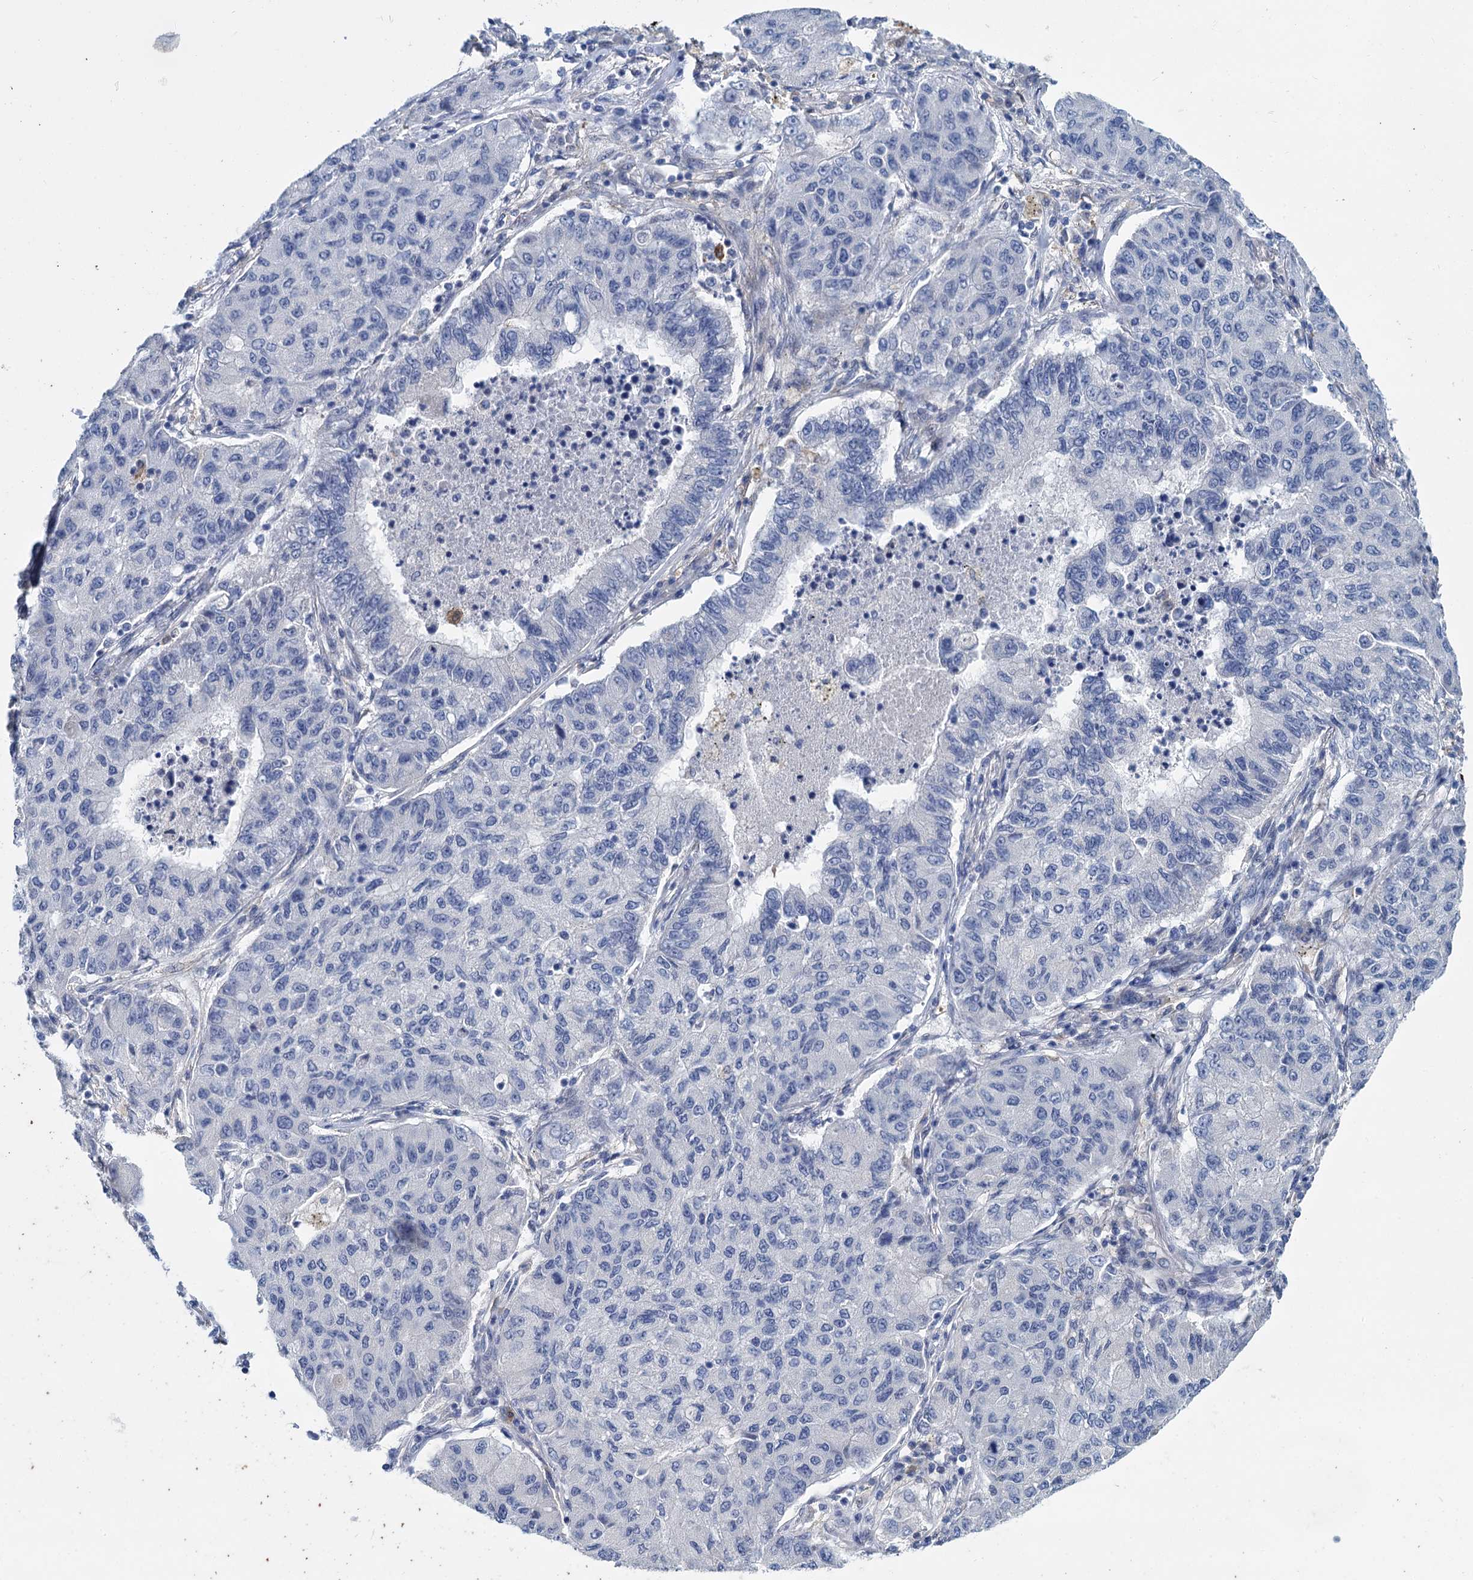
{"staining": {"intensity": "negative", "quantity": "none", "location": "none"}, "tissue": "lung cancer", "cell_type": "Tumor cells", "image_type": "cancer", "snomed": [{"axis": "morphology", "description": "Squamous cell carcinoma, NOS"}, {"axis": "topography", "description": "Lung"}], "caption": "DAB immunohistochemical staining of lung cancer reveals no significant positivity in tumor cells.", "gene": "GSTM3", "patient": {"sex": "male", "age": 74}}